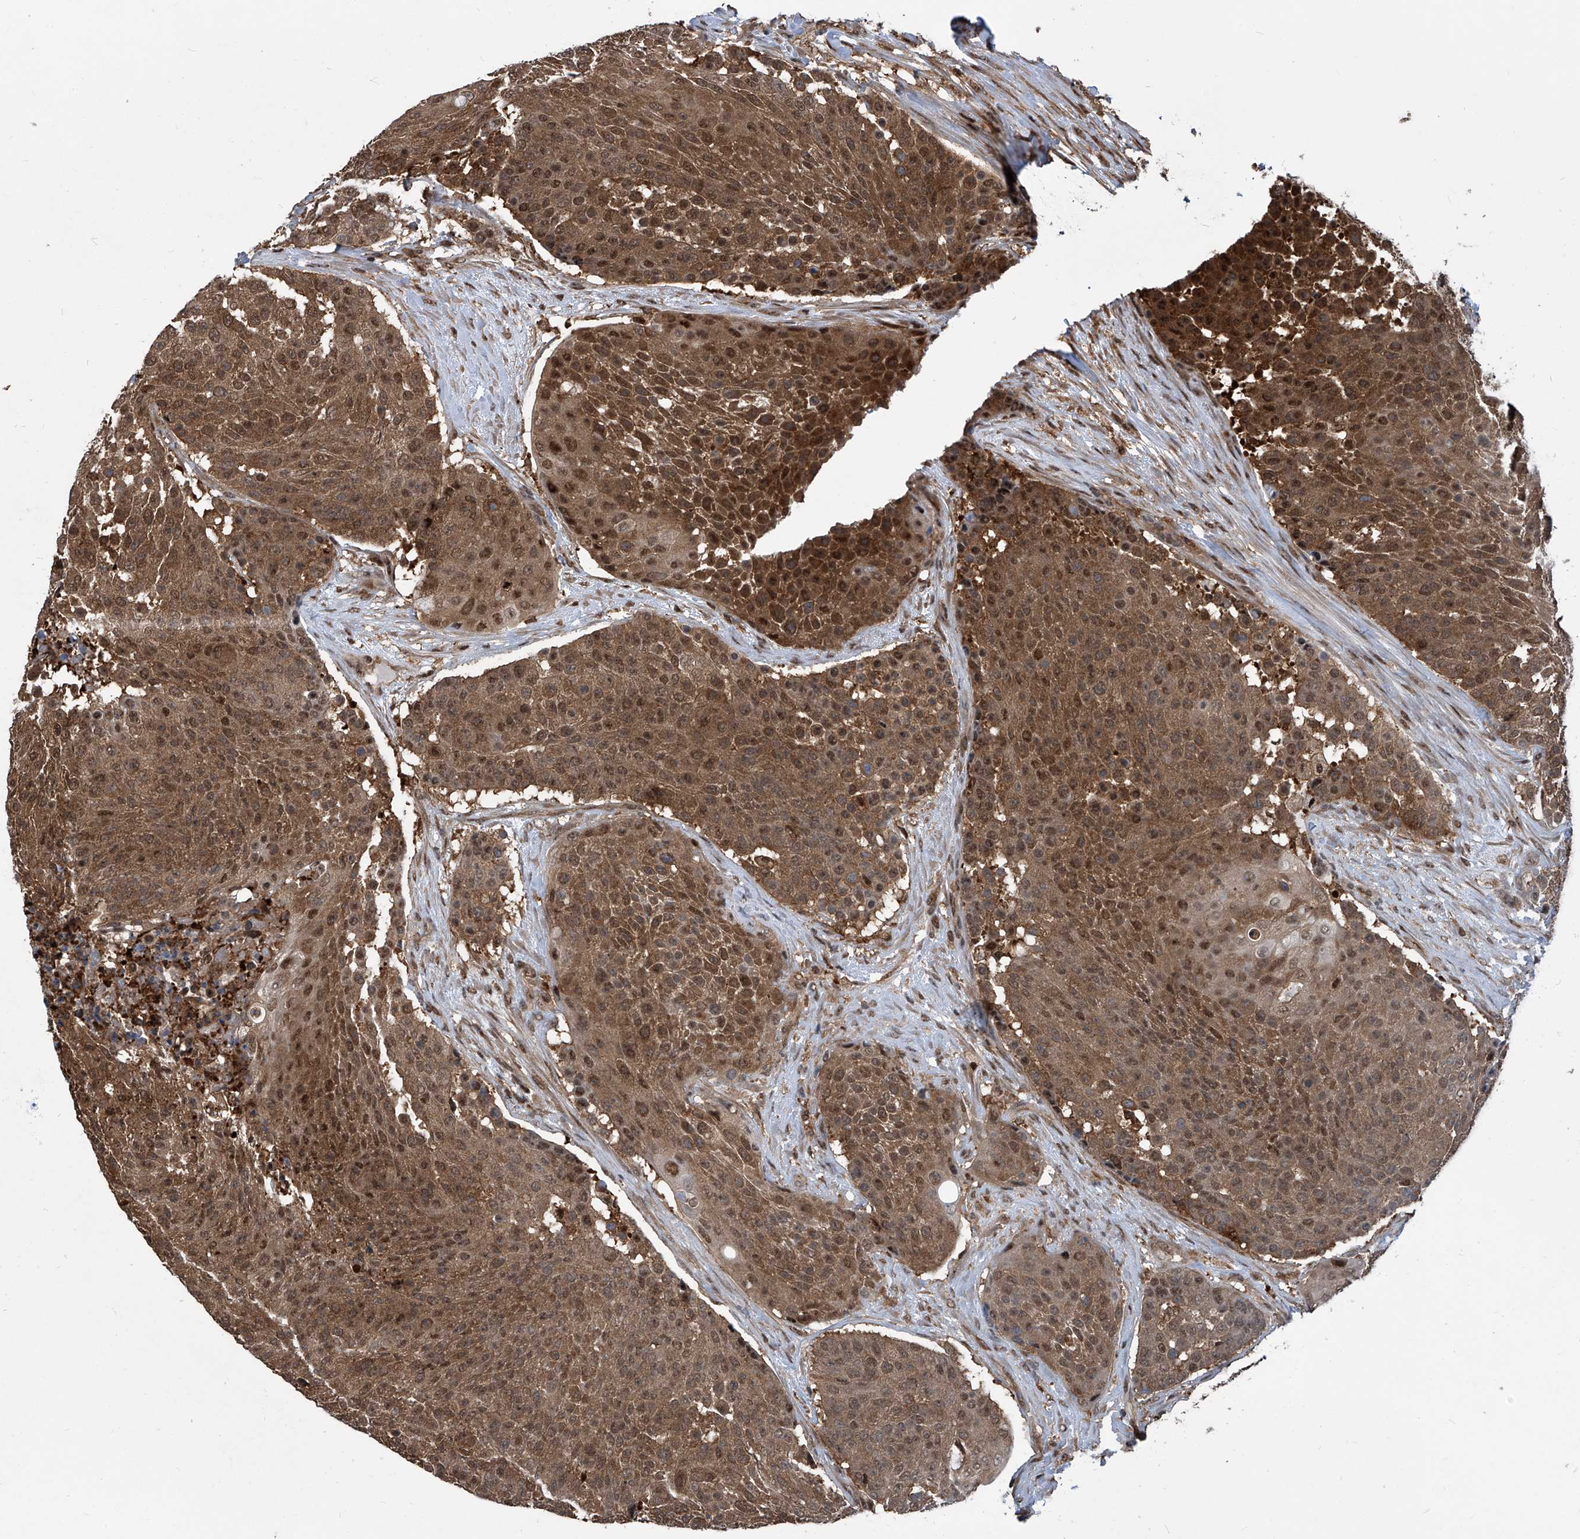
{"staining": {"intensity": "moderate", "quantity": ">75%", "location": "cytoplasmic/membranous,nuclear"}, "tissue": "urothelial cancer", "cell_type": "Tumor cells", "image_type": "cancer", "snomed": [{"axis": "morphology", "description": "Urothelial carcinoma, High grade"}, {"axis": "topography", "description": "Urinary bladder"}], "caption": "A photomicrograph of high-grade urothelial carcinoma stained for a protein reveals moderate cytoplasmic/membranous and nuclear brown staining in tumor cells.", "gene": "PSMB1", "patient": {"sex": "female", "age": 63}}